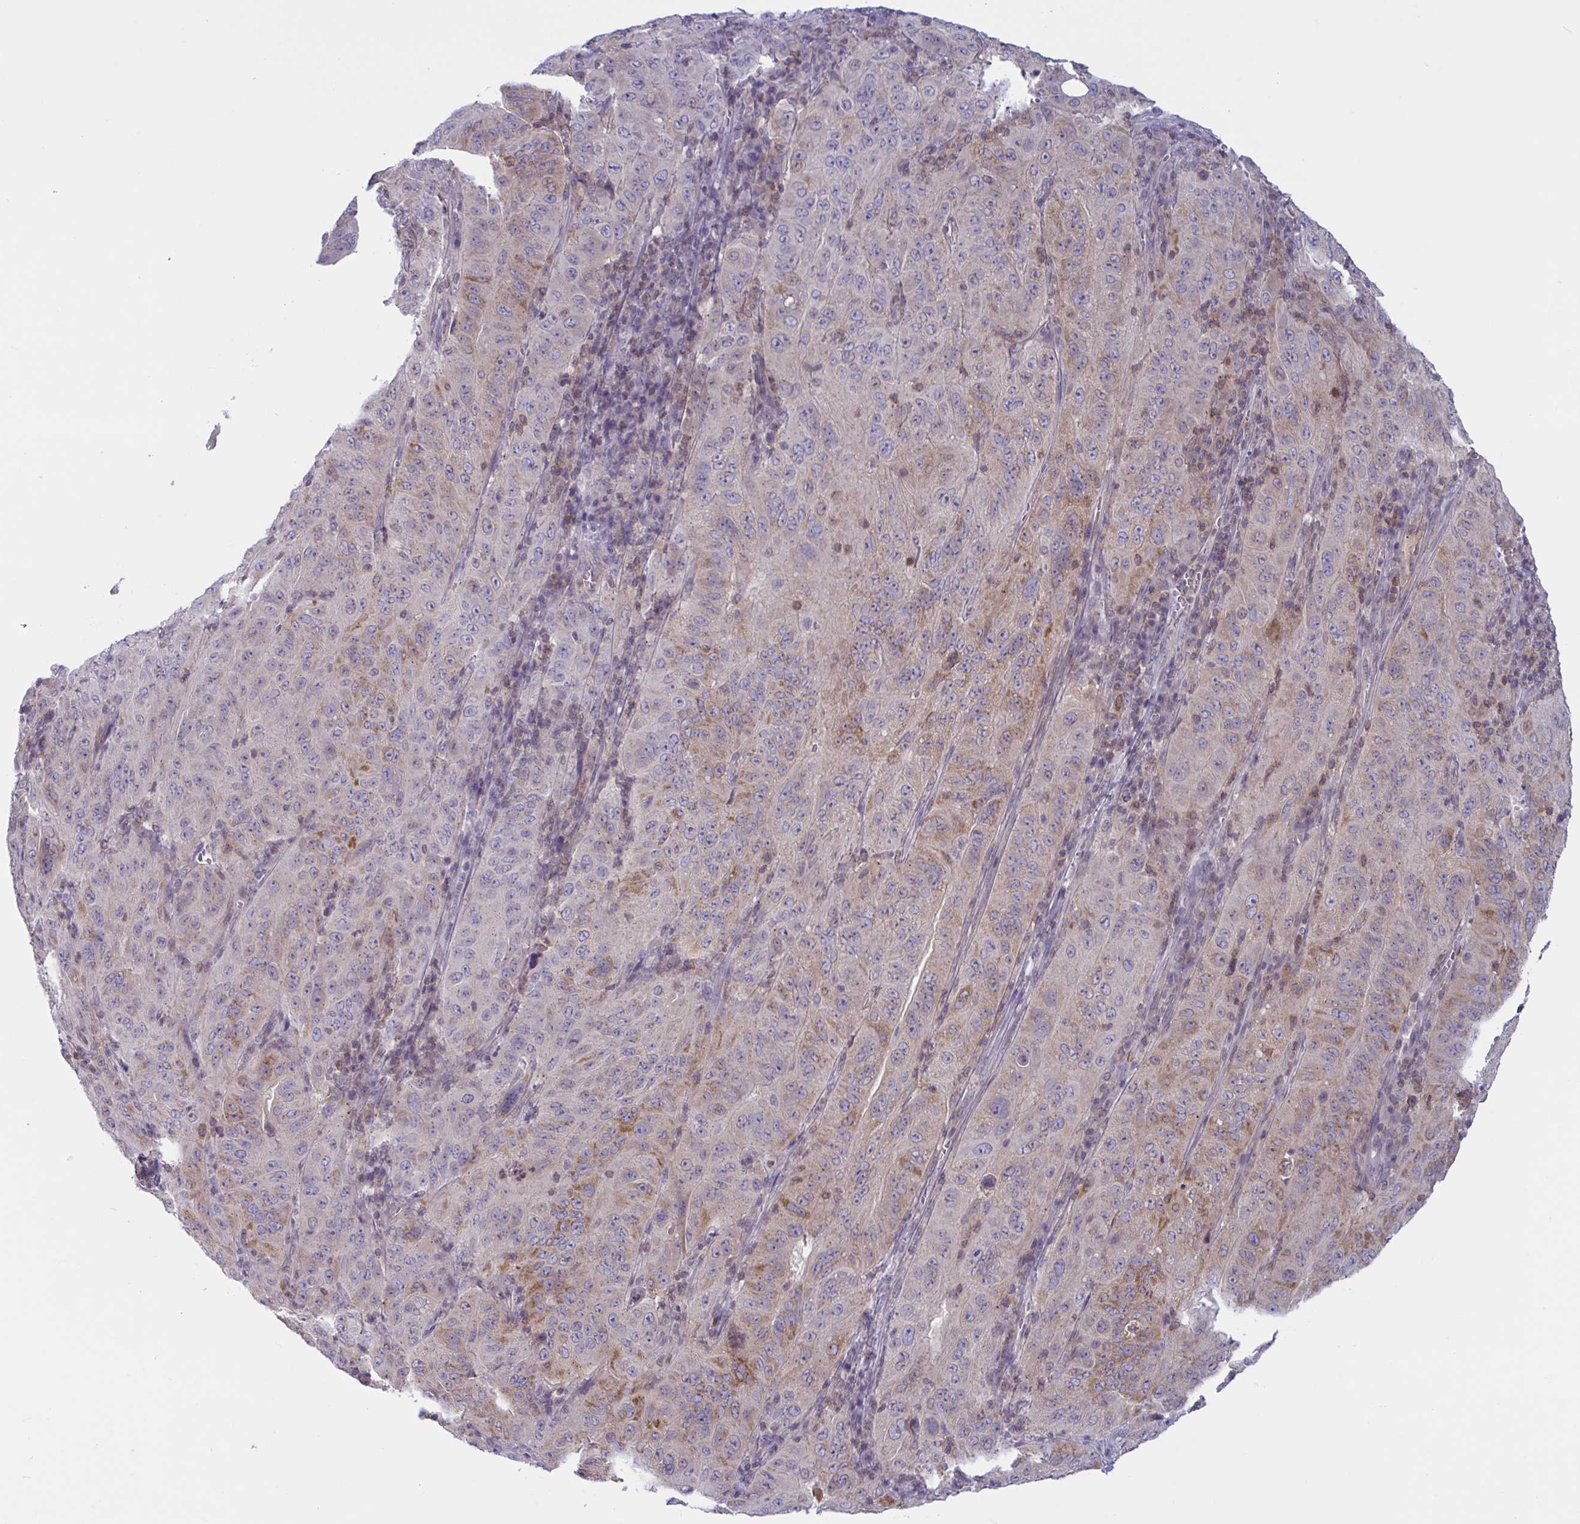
{"staining": {"intensity": "weak", "quantity": "<25%", "location": "cytoplasmic/membranous"}, "tissue": "pancreatic cancer", "cell_type": "Tumor cells", "image_type": "cancer", "snomed": [{"axis": "morphology", "description": "Adenocarcinoma, NOS"}, {"axis": "topography", "description": "Pancreas"}], "caption": "Tumor cells show no significant protein staining in pancreatic cancer.", "gene": "TANK", "patient": {"sex": "male", "age": 63}}